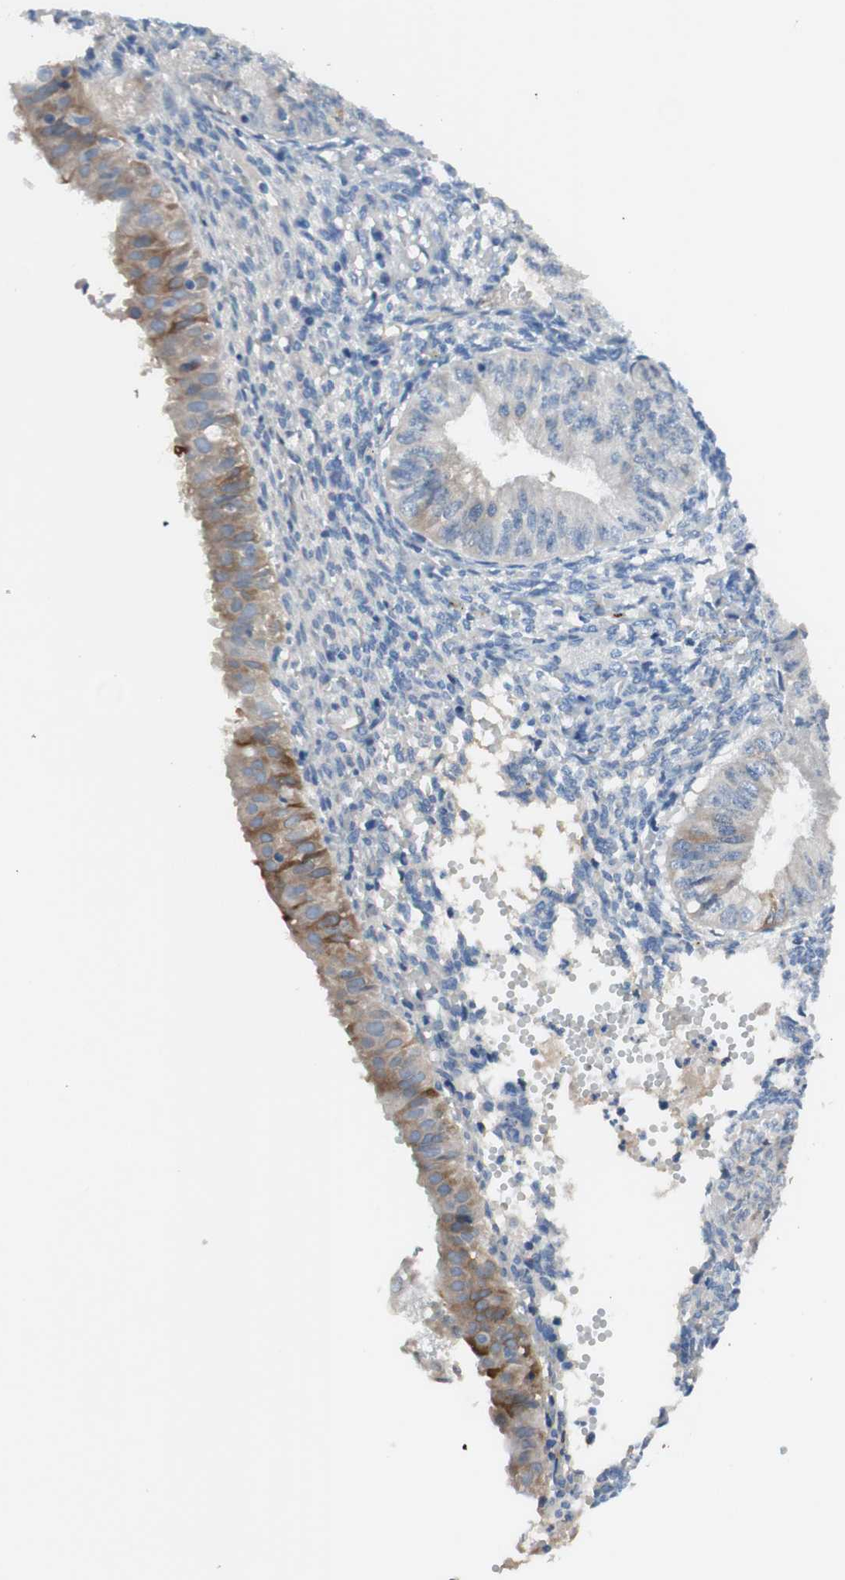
{"staining": {"intensity": "moderate", "quantity": "<25%", "location": "cytoplasmic/membranous"}, "tissue": "endometrial cancer", "cell_type": "Tumor cells", "image_type": "cancer", "snomed": [{"axis": "morphology", "description": "Normal tissue, NOS"}, {"axis": "morphology", "description": "Adenocarcinoma, NOS"}, {"axis": "topography", "description": "Endometrium"}], "caption": "The histopathology image exhibits staining of endometrial cancer (adenocarcinoma), revealing moderate cytoplasmic/membranous protein staining (brown color) within tumor cells.", "gene": "FDFT1", "patient": {"sex": "female", "age": 53}}